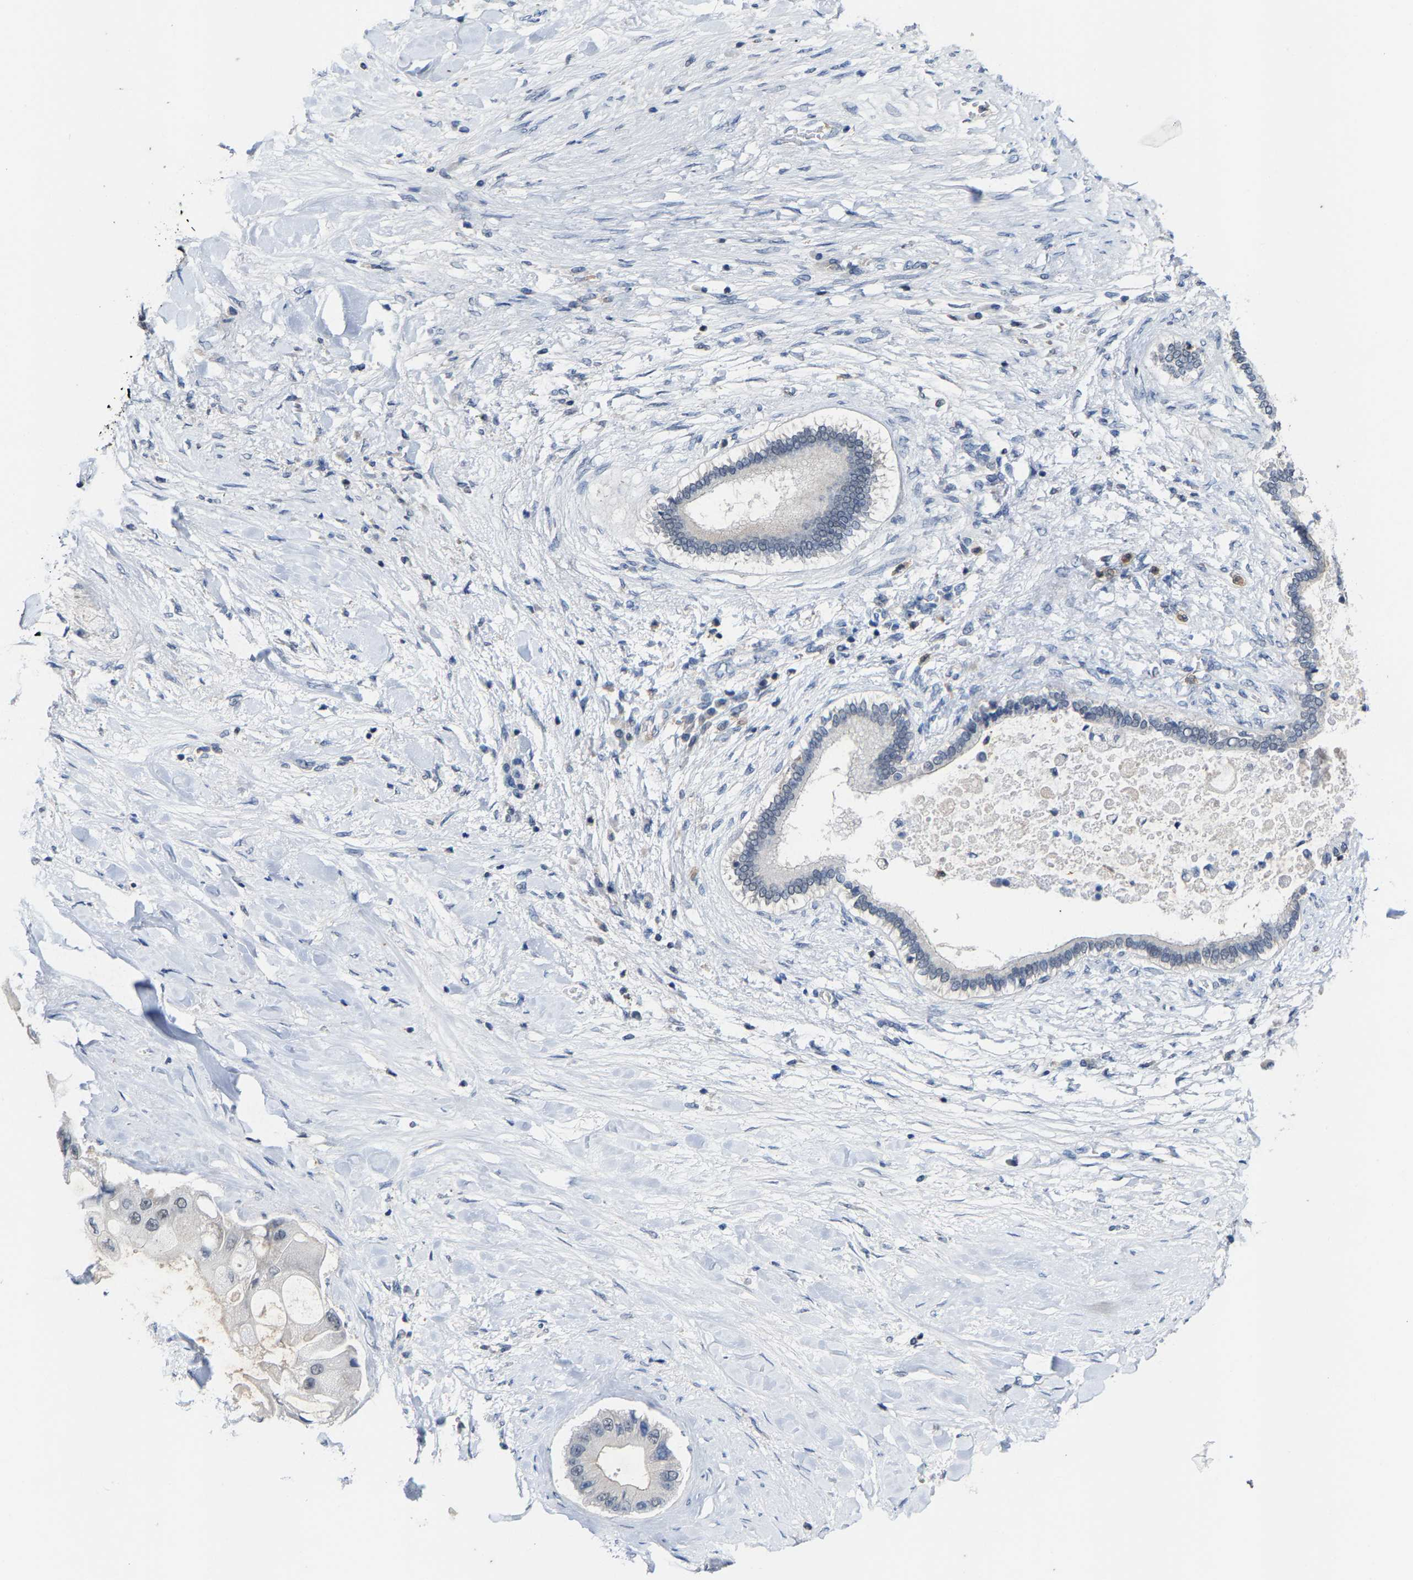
{"staining": {"intensity": "negative", "quantity": "none", "location": "none"}, "tissue": "liver cancer", "cell_type": "Tumor cells", "image_type": "cancer", "snomed": [{"axis": "morphology", "description": "Cholangiocarcinoma"}, {"axis": "topography", "description": "Liver"}], "caption": "Tumor cells show no significant protein positivity in liver cholangiocarcinoma.", "gene": "FGD3", "patient": {"sex": "male", "age": 50}}